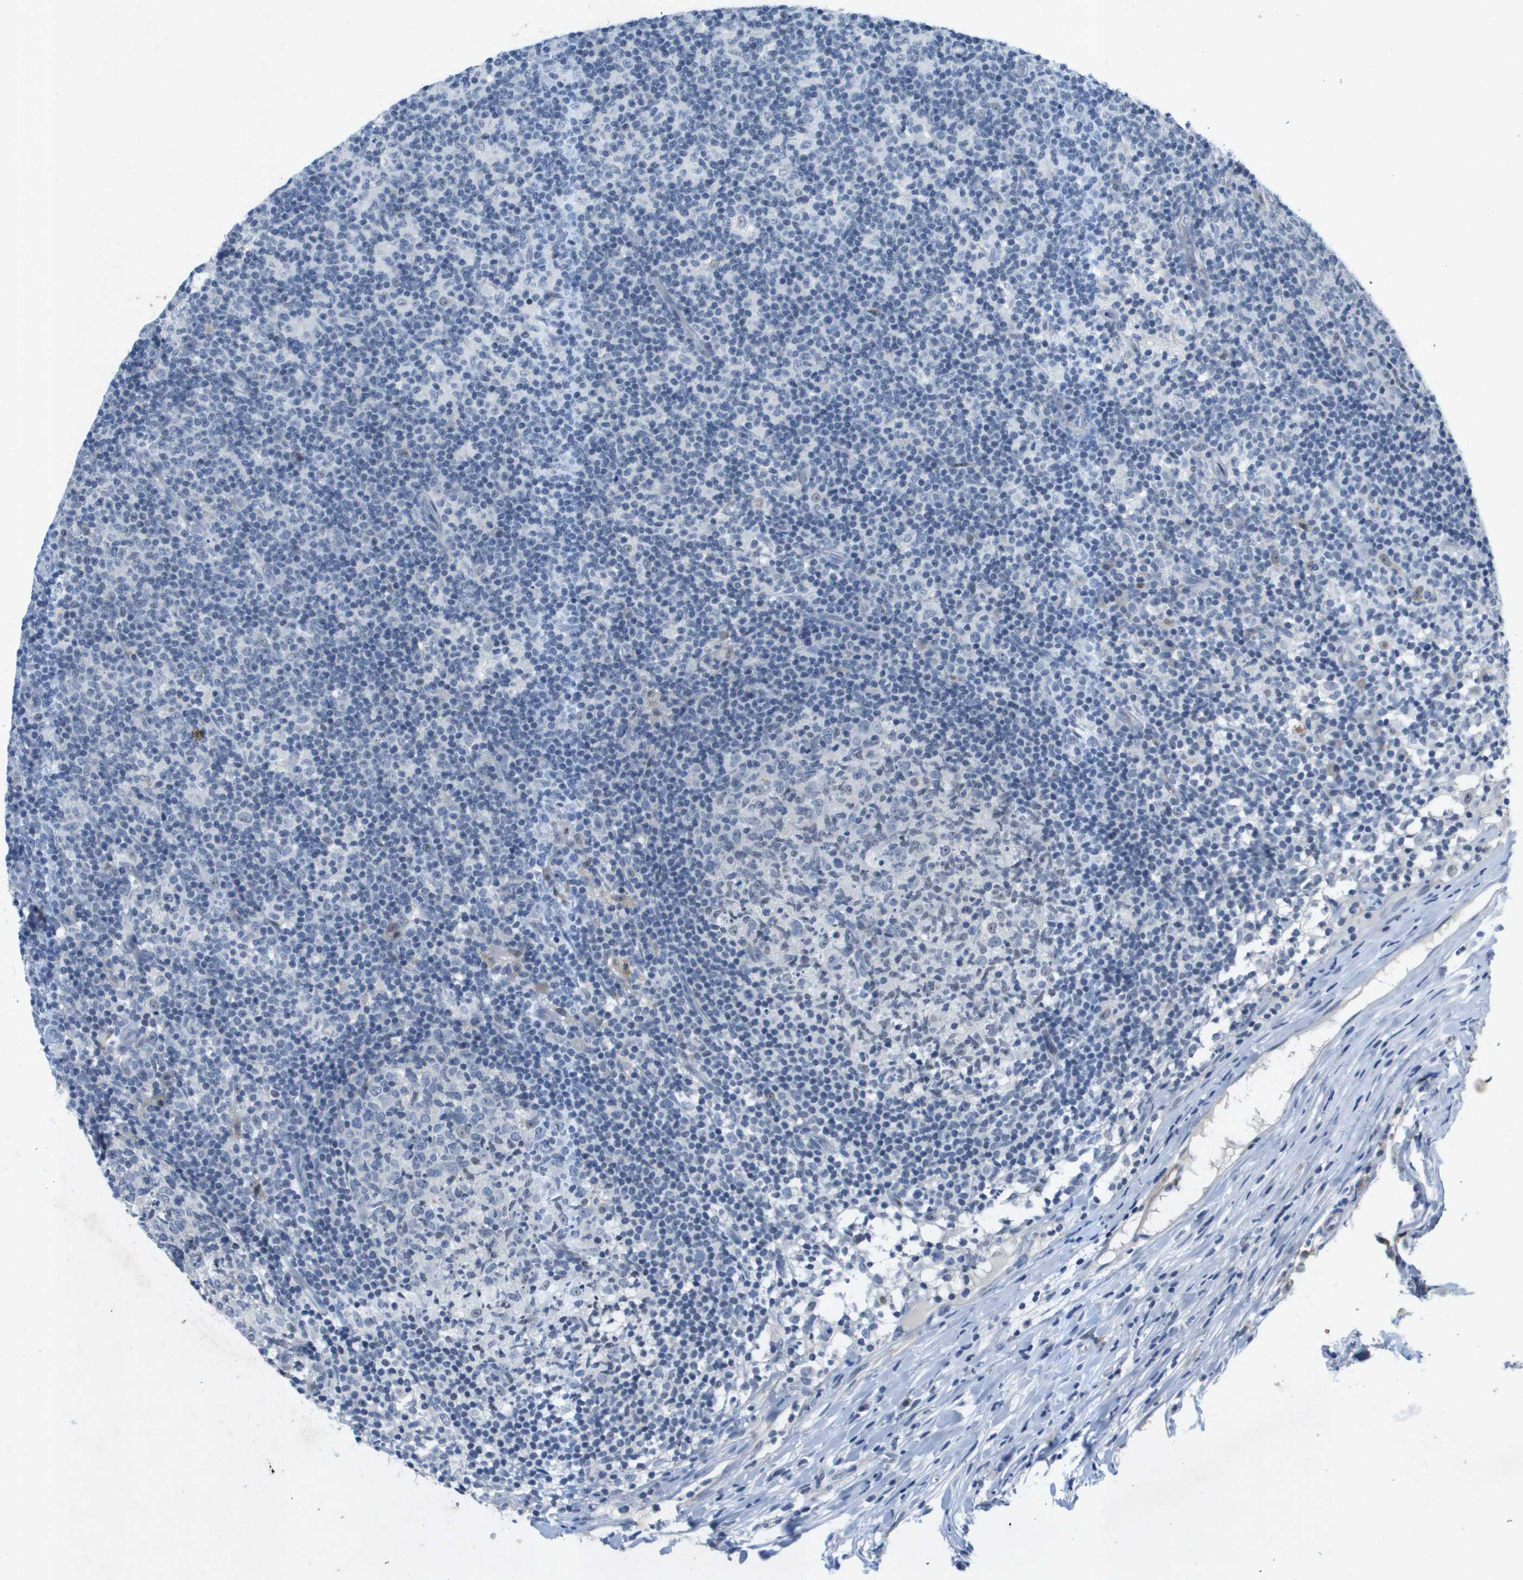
{"staining": {"intensity": "negative", "quantity": "none", "location": "none"}, "tissue": "lymph node", "cell_type": "Germinal center cells", "image_type": "normal", "snomed": [{"axis": "morphology", "description": "Normal tissue, NOS"}, {"axis": "morphology", "description": "Inflammation, NOS"}, {"axis": "topography", "description": "Lymph node"}], "caption": "Germinal center cells show no significant protein expression in benign lymph node. Nuclei are stained in blue.", "gene": "ITGA6", "patient": {"sex": "male", "age": 55}}